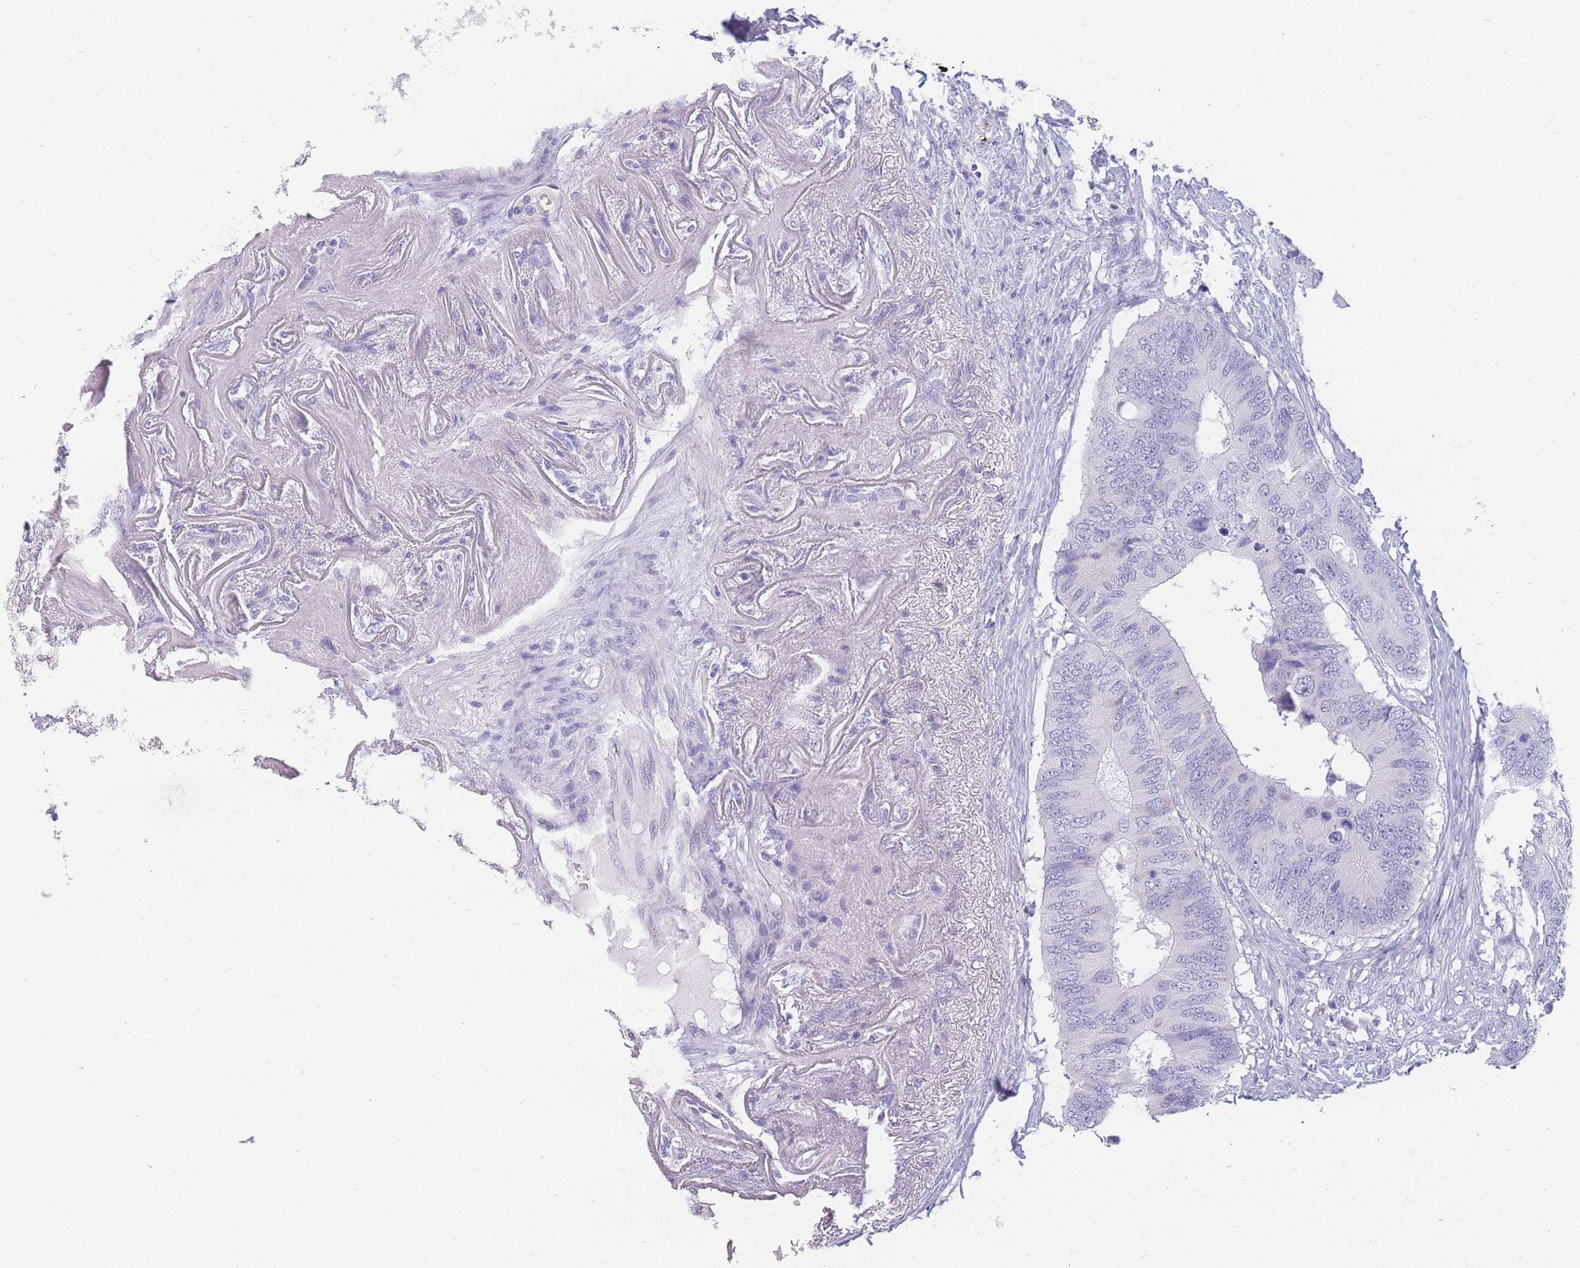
{"staining": {"intensity": "negative", "quantity": "none", "location": "none"}, "tissue": "colorectal cancer", "cell_type": "Tumor cells", "image_type": "cancer", "snomed": [{"axis": "morphology", "description": "Adenocarcinoma, NOS"}, {"axis": "topography", "description": "Colon"}], "caption": "Immunohistochemical staining of human colorectal adenocarcinoma reveals no significant positivity in tumor cells. Brightfield microscopy of immunohistochemistry (IHC) stained with DAB (3,3'-diaminobenzidine) (brown) and hematoxylin (blue), captured at high magnification.", "gene": "UPK1A", "patient": {"sex": "male", "age": 71}}